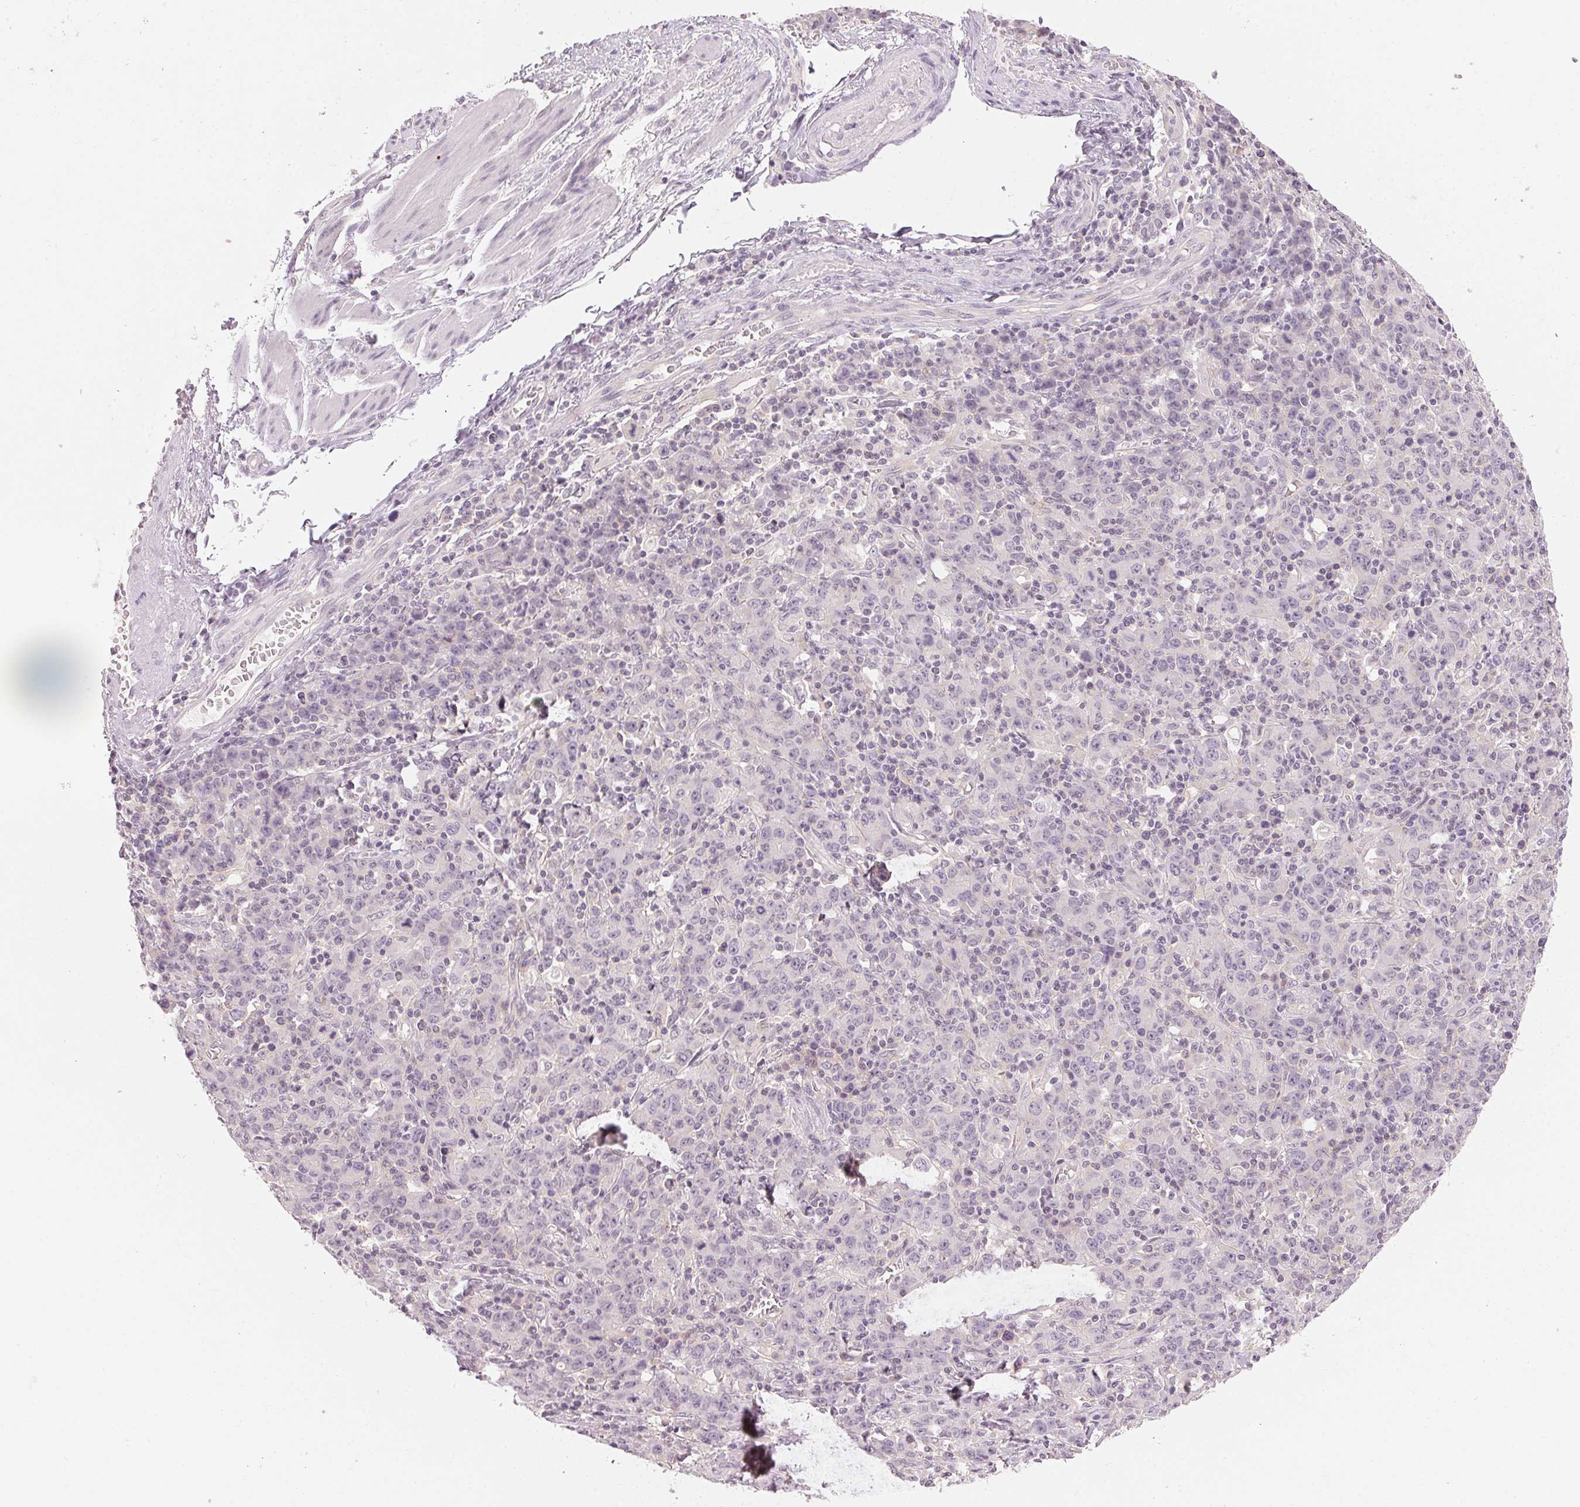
{"staining": {"intensity": "negative", "quantity": "none", "location": "none"}, "tissue": "stomach cancer", "cell_type": "Tumor cells", "image_type": "cancer", "snomed": [{"axis": "morphology", "description": "Adenocarcinoma, NOS"}, {"axis": "topography", "description": "Stomach, upper"}], "caption": "DAB (3,3'-diaminobenzidine) immunohistochemical staining of stomach cancer (adenocarcinoma) displays no significant staining in tumor cells. Brightfield microscopy of immunohistochemistry (IHC) stained with DAB (brown) and hematoxylin (blue), captured at high magnification.", "gene": "KPRP", "patient": {"sex": "male", "age": 69}}